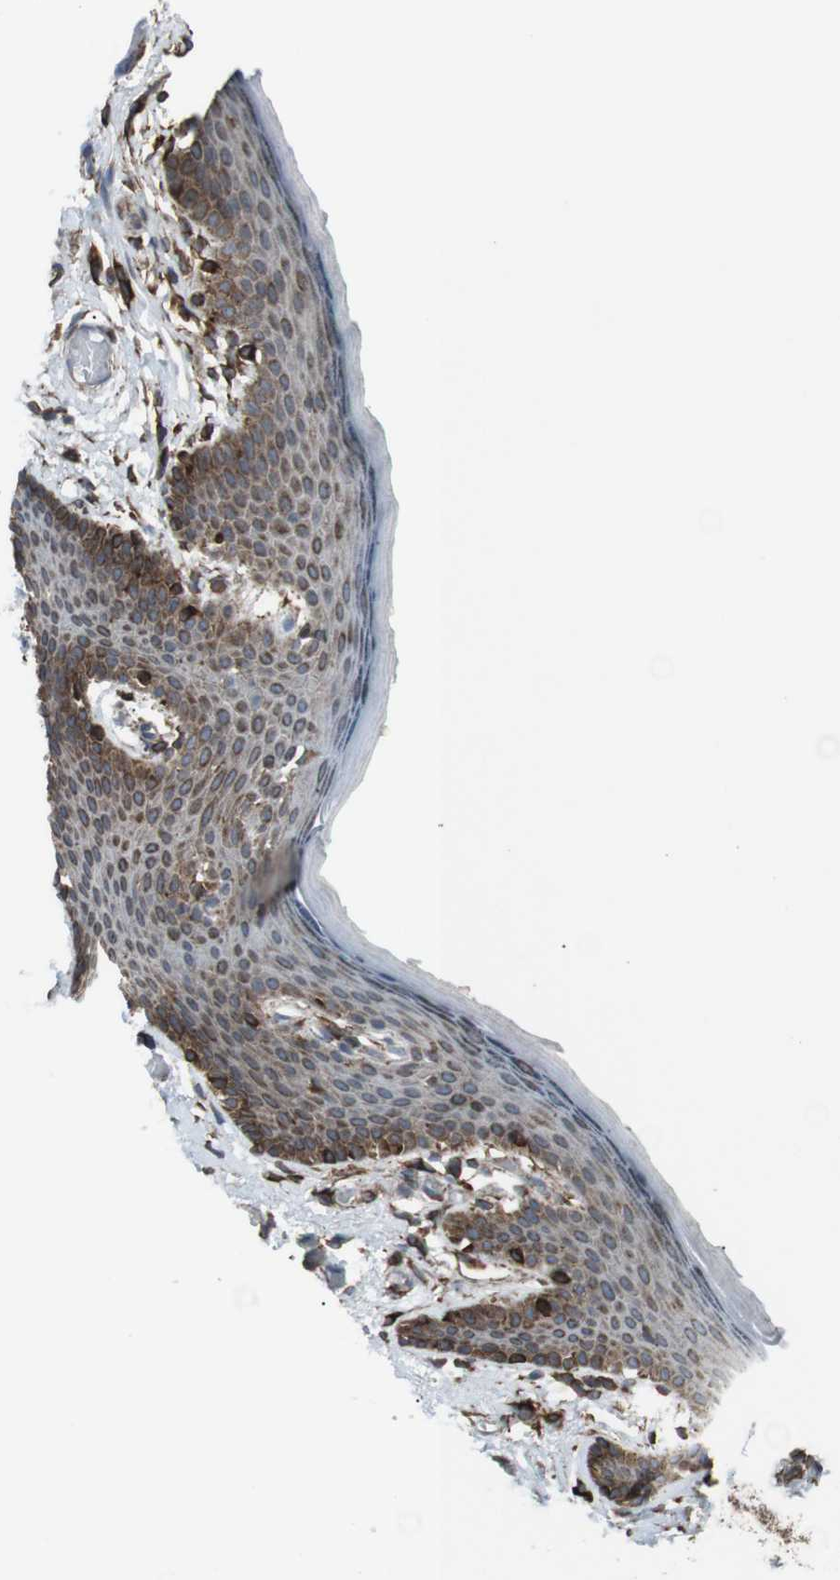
{"staining": {"intensity": "moderate", "quantity": ">75%", "location": "cytoplasmic/membranous"}, "tissue": "skin", "cell_type": "Epidermal cells", "image_type": "normal", "snomed": [{"axis": "morphology", "description": "Normal tissue, NOS"}, {"axis": "topography", "description": "Vulva"}], "caption": "High-magnification brightfield microscopy of normal skin stained with DAB (3,3'-diaminobenzidine) (brown) and counterstained with hematoxylin (blue). epidermal cells exhibit moderate cytoplasmic/membranous positivity is seen in about>75% of cells.", "gene": "LNPK", "patient": {"sex": "female", "age": 54}}